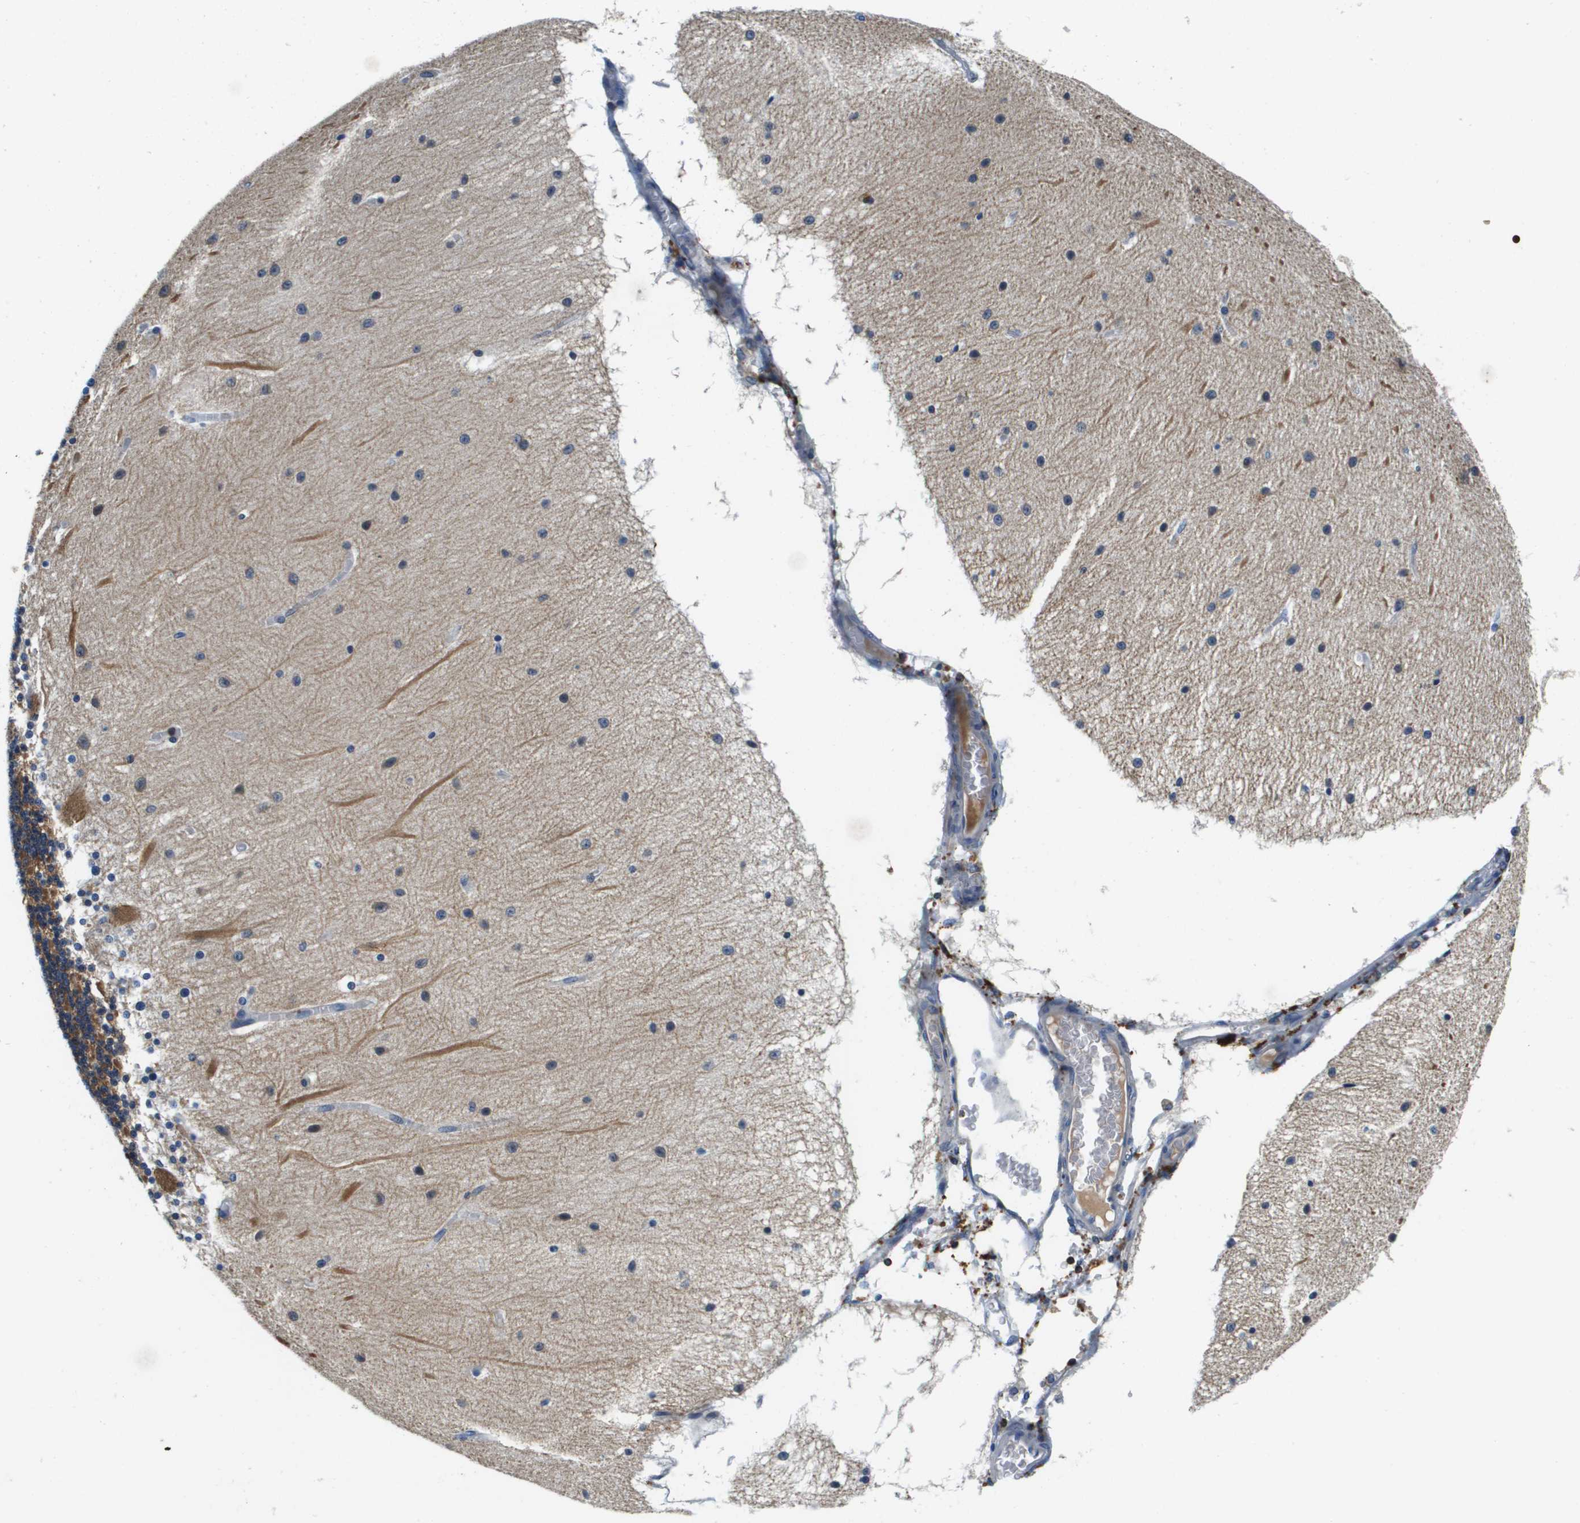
{"staining": {"intensity": "strong", "quantity": "25%-75%", "location": "cytoplasmic/membranous"}, "tissue": "cerebellum", "cell_type": "Cells in granular layer", "image_type": "normal", "snomed": [{"axis": "morphology", "description": "Normal tissue, NOS"}, {"axis": "topography", "description": "Cerebellum"}], "caption": "Protein expression analysis of normal human cerebellum reveals strong cytoplasmic/membranous staining in about 25%-75% of cells in granular layer.", "gene": "KCNQ5", "patient": {"sex": "female", "age": 54}}